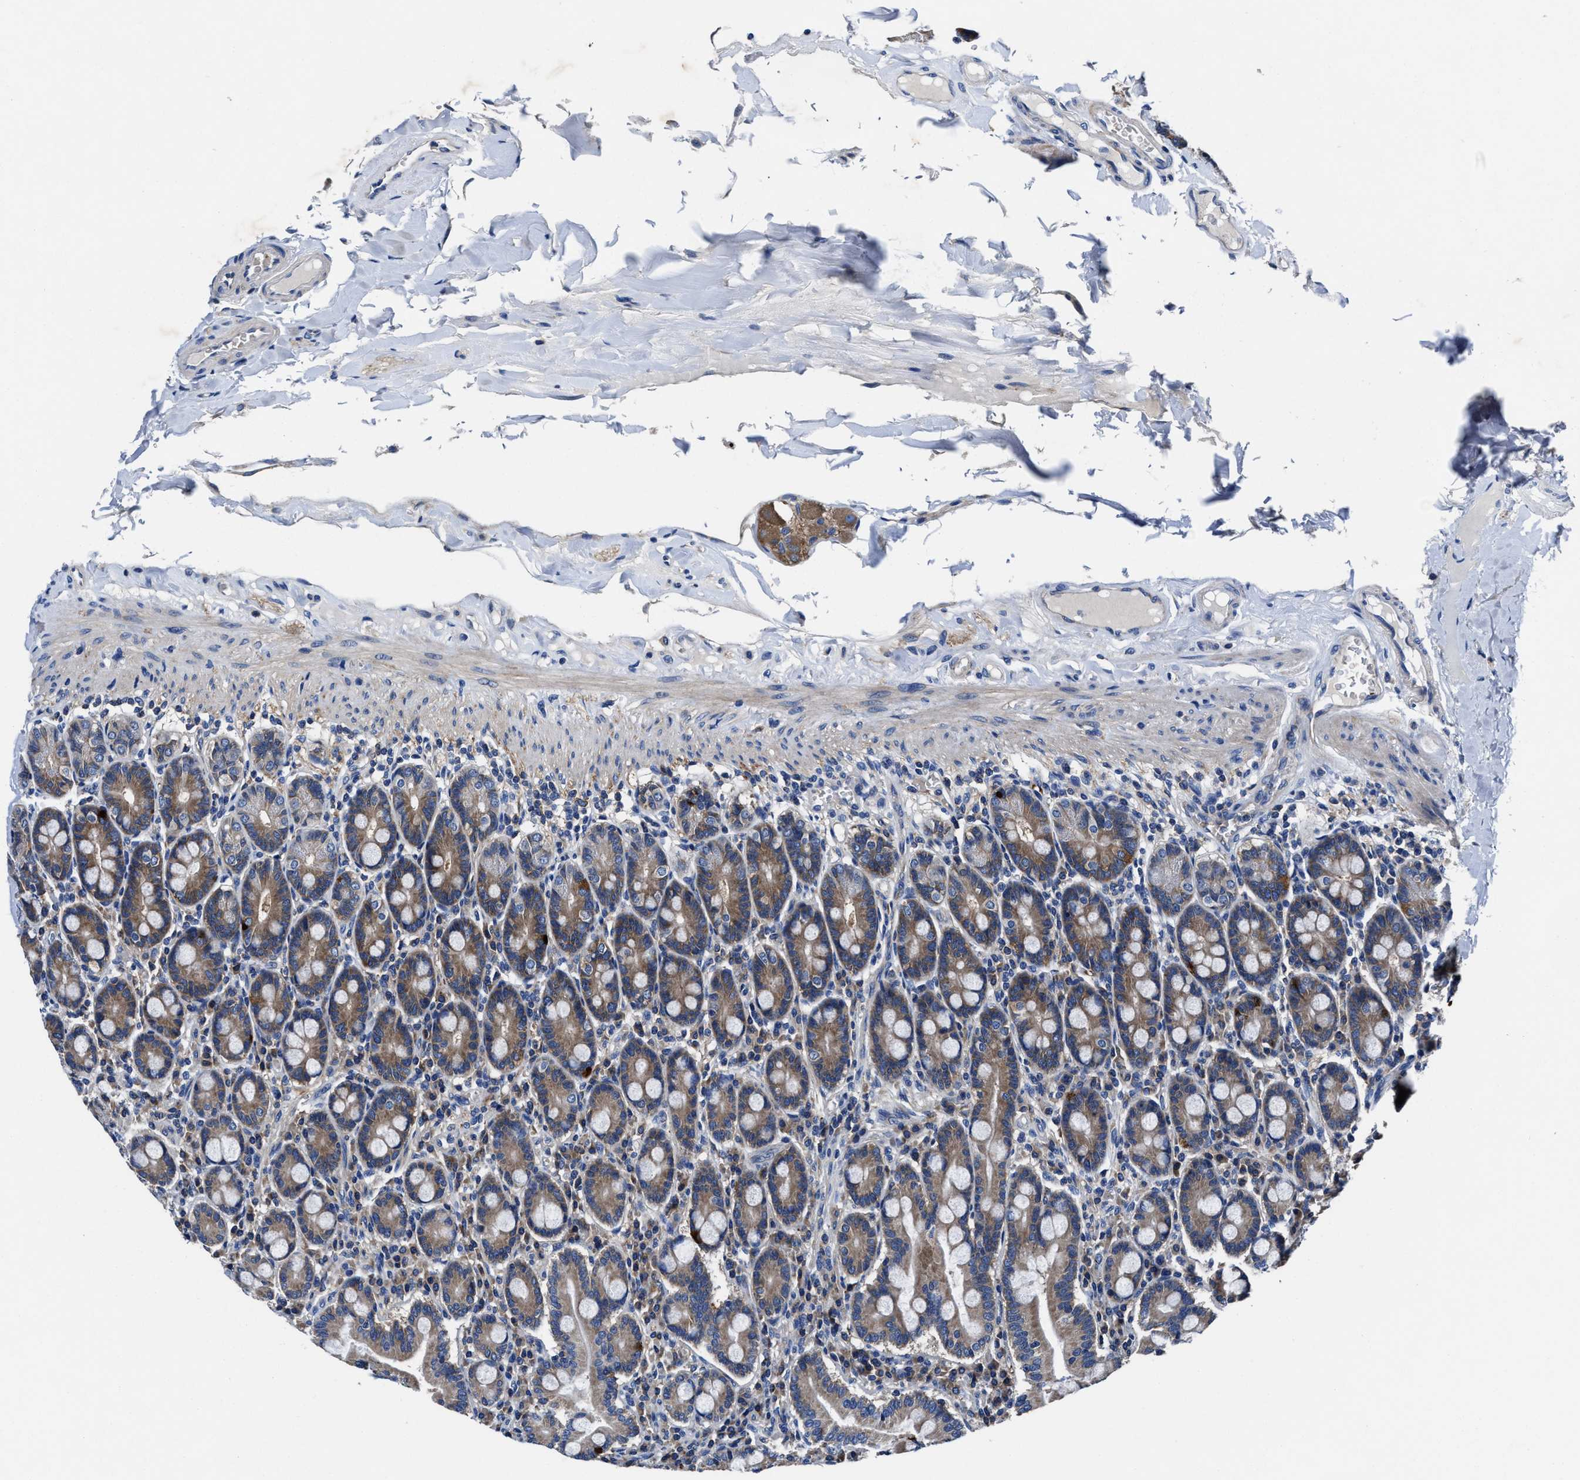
{"staining": {"intensity": "moderate", "quantity": ">75%", "location": "cytoplasmic/membranous"}, "tissue": "duodenum", "cell_type": "Glandular cells", "image_type": "normal", "snomed": [{"axis": "morphology", "description": "Normal tissue, NOS"}, {"axis": "topography", "description": "Duodenum"}], "caption": "Moderate cytoplasmic/membranous expression for a protein is identified in approximately >75% of glandular cells of benign duodenum using IHC.", "gene": "PHLPP1", "patient": {"sex": "male", "age": 50}}